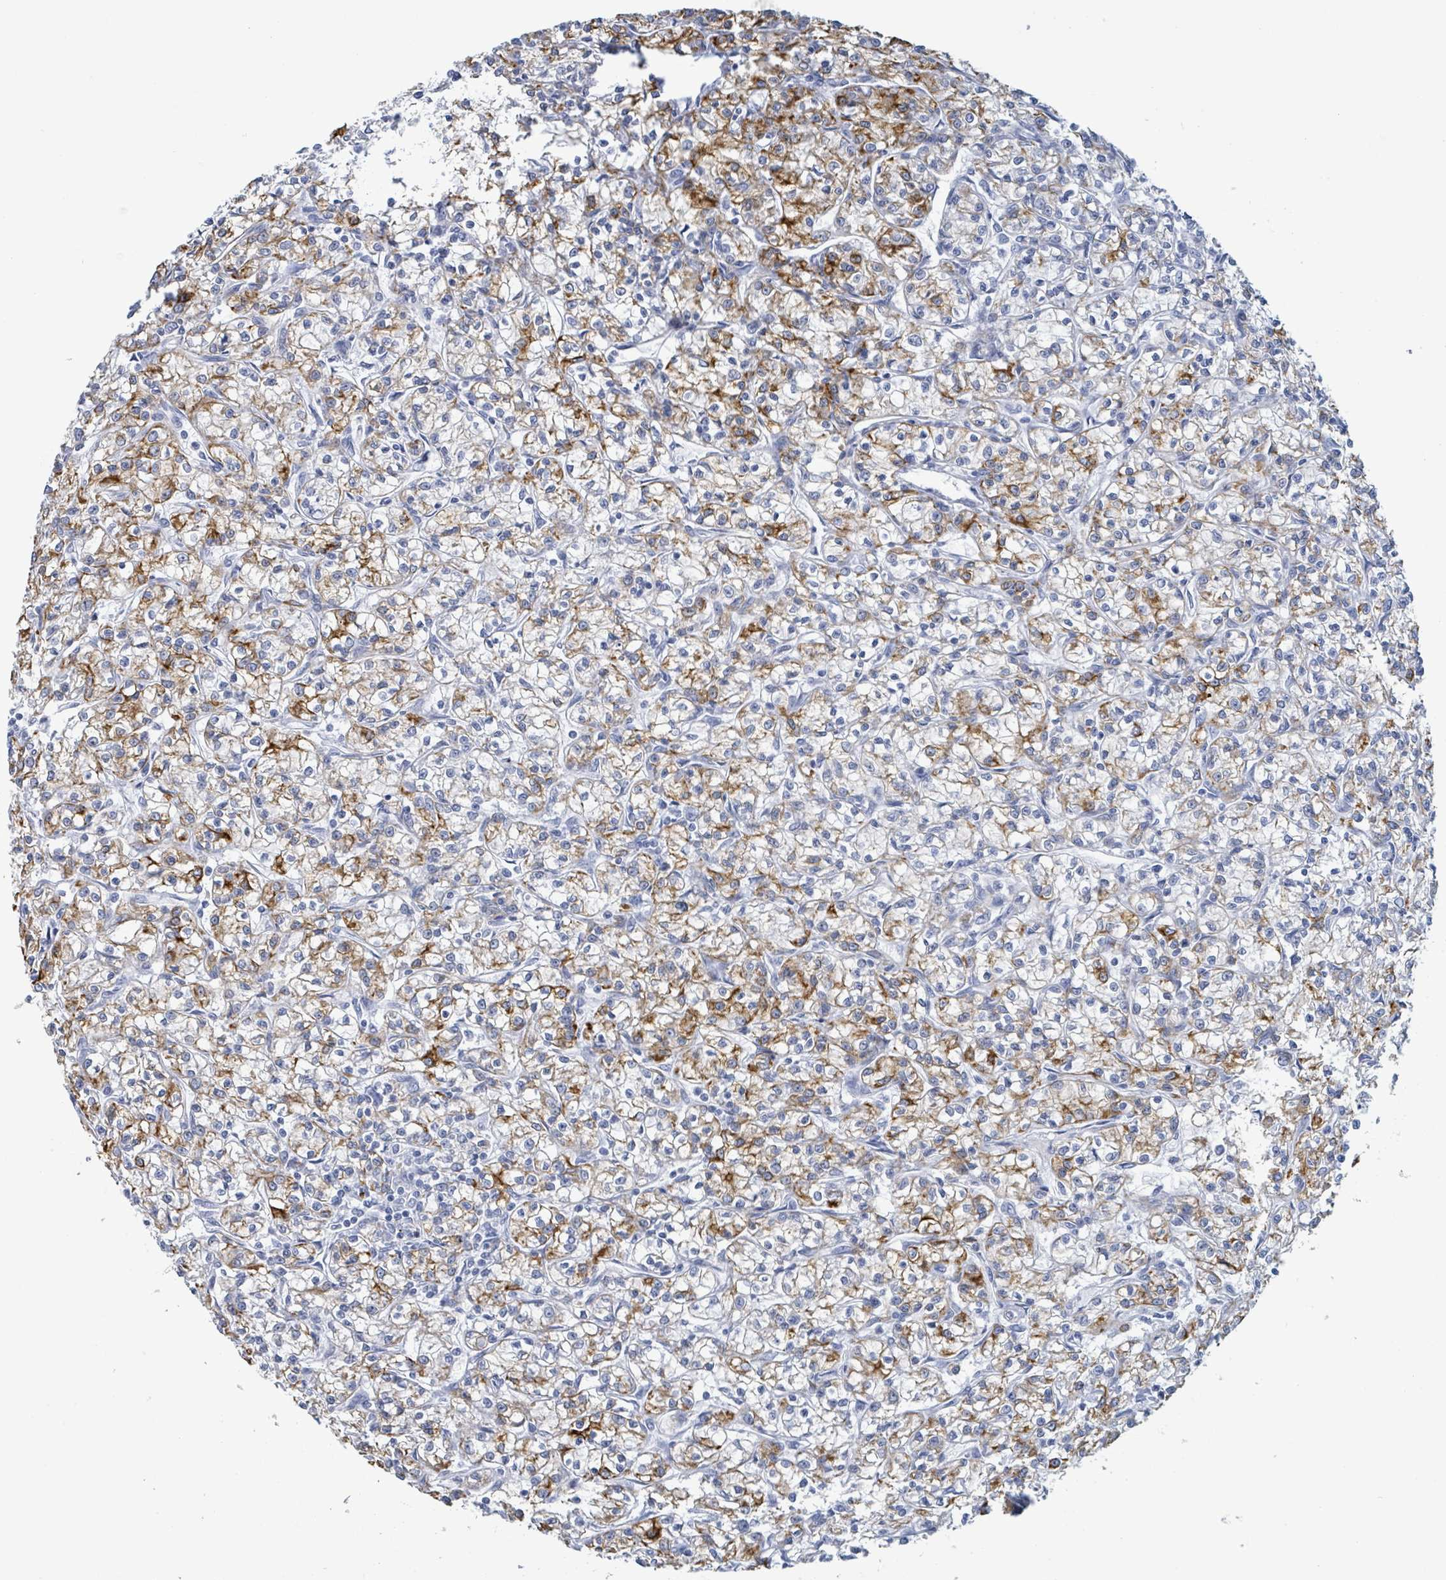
{"staining": {"intensity": "strong", "quantity": "25%-75%", "location": "cytoplasmic/membranous"}, "tissue": "renal cancer", "cell_type": "Tumor cells", "image_type": "cancer", "snomed": [{"axis": "morphology", "description": "Adenocarcinoma, NOS"}, {"axis": "topography", "description": "Kidney"}], "caption": "The micrograph shows a brown stain indicating the presence of a protein in the cytoplasmic/membranous of tumor cells in renal cancer (adenocarcinoma).", "gene": "KRT8", "patient": {"sex": "female", "age": 59}}